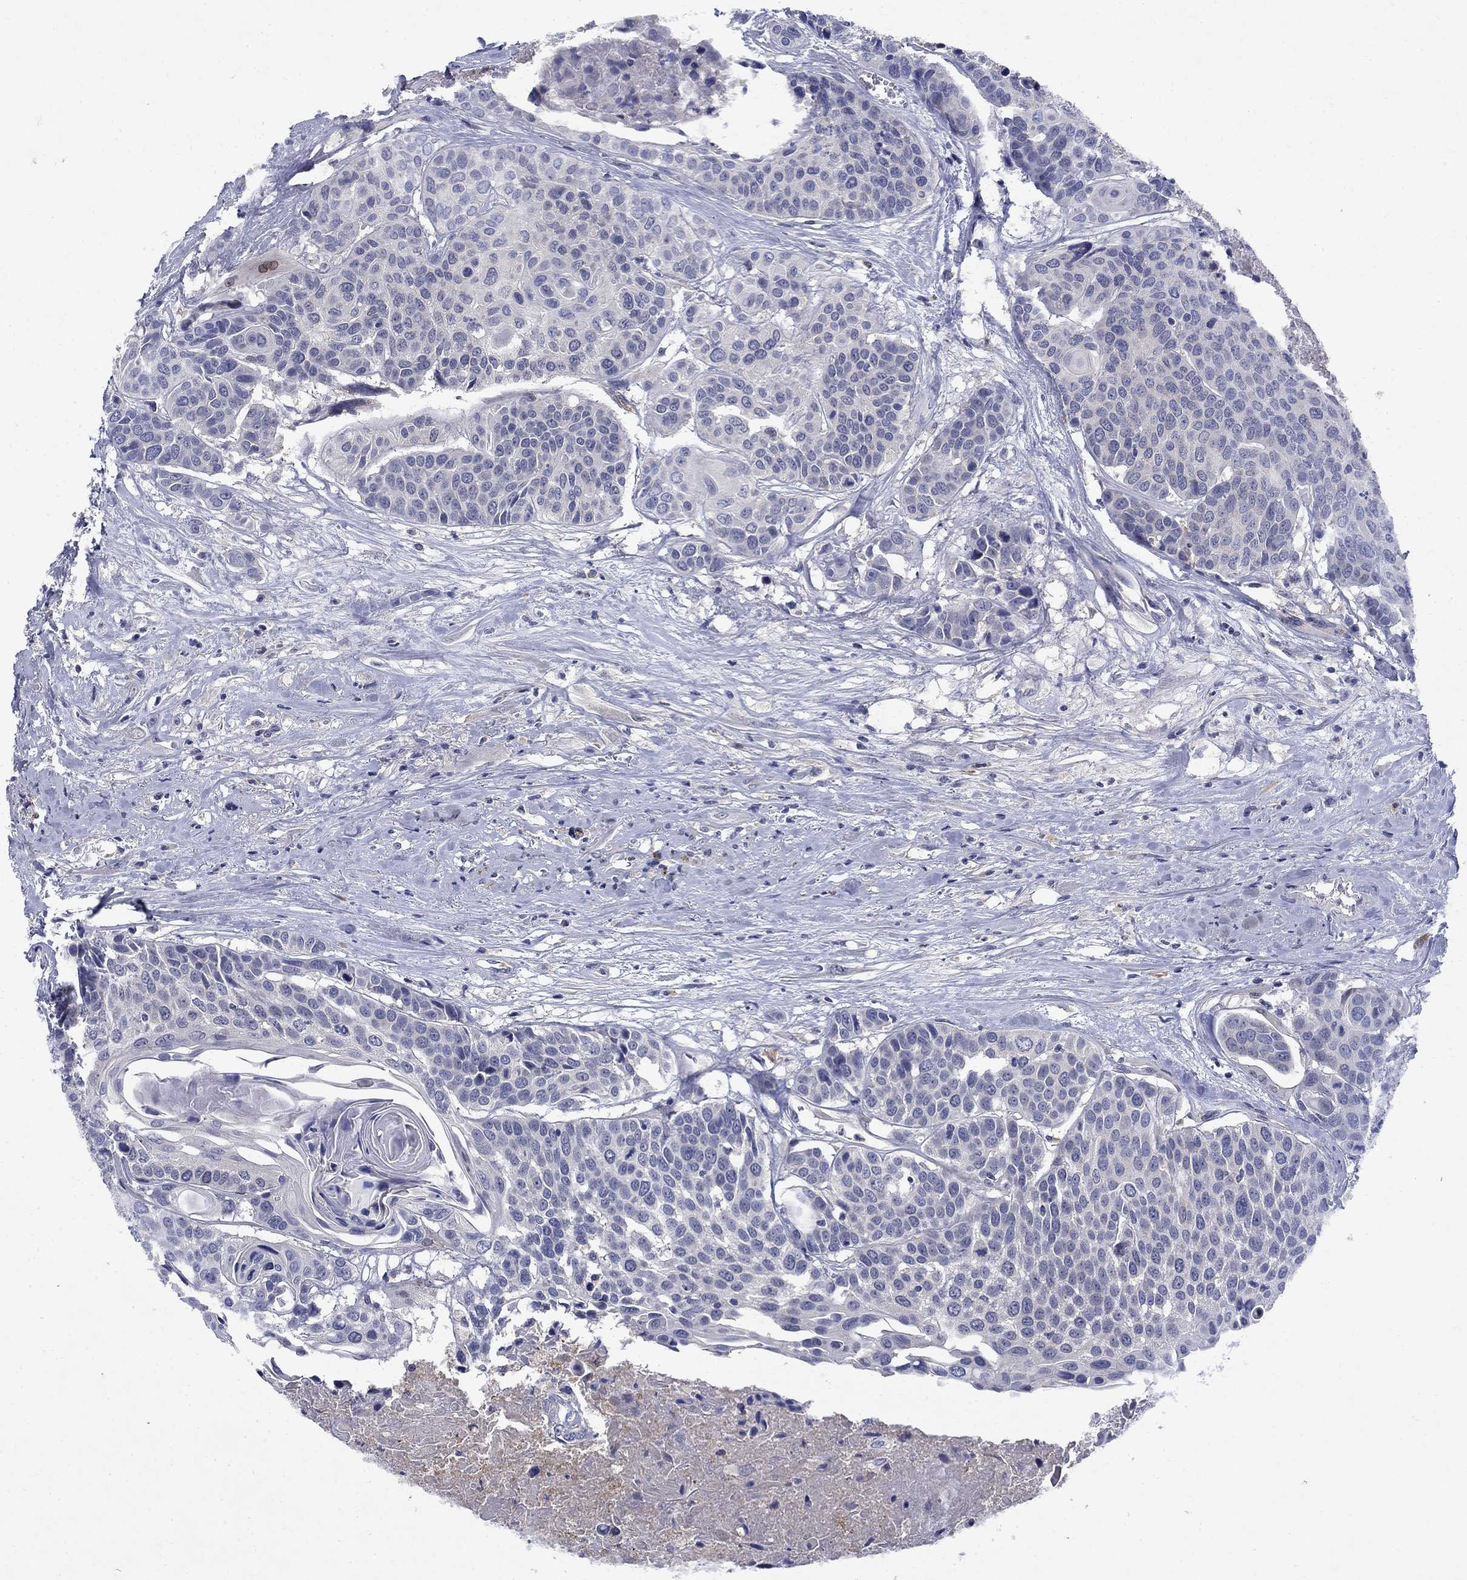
{"staining": {"intensity": "negative", "quantity": "none", "location": "none"}, "tissue": "head and neck cancer", "cell_type": "Tumor cells", "image_type": "cancer", "snomed": [{"axis": "morphology", "description": "Squamous cell carcinoma, NOS"}, {"axis": "topography", "description": "Oral tissue"}, {"axis": "topography", "description": "Head-Neck"}], "caption": "Squamous cell carcinoma (head and neck) was stained to show a protein in brown. There is no significant staining in tumor cells. The staining was performed using DAB (3,3'-diaminobenzidine) to visualize the protein expression in brown, while the nuclei were stained in blue with hematoxylin (Magnification: 20x).", "gene": "STAB2", "patient": {"sex": "male", "age": 56}}